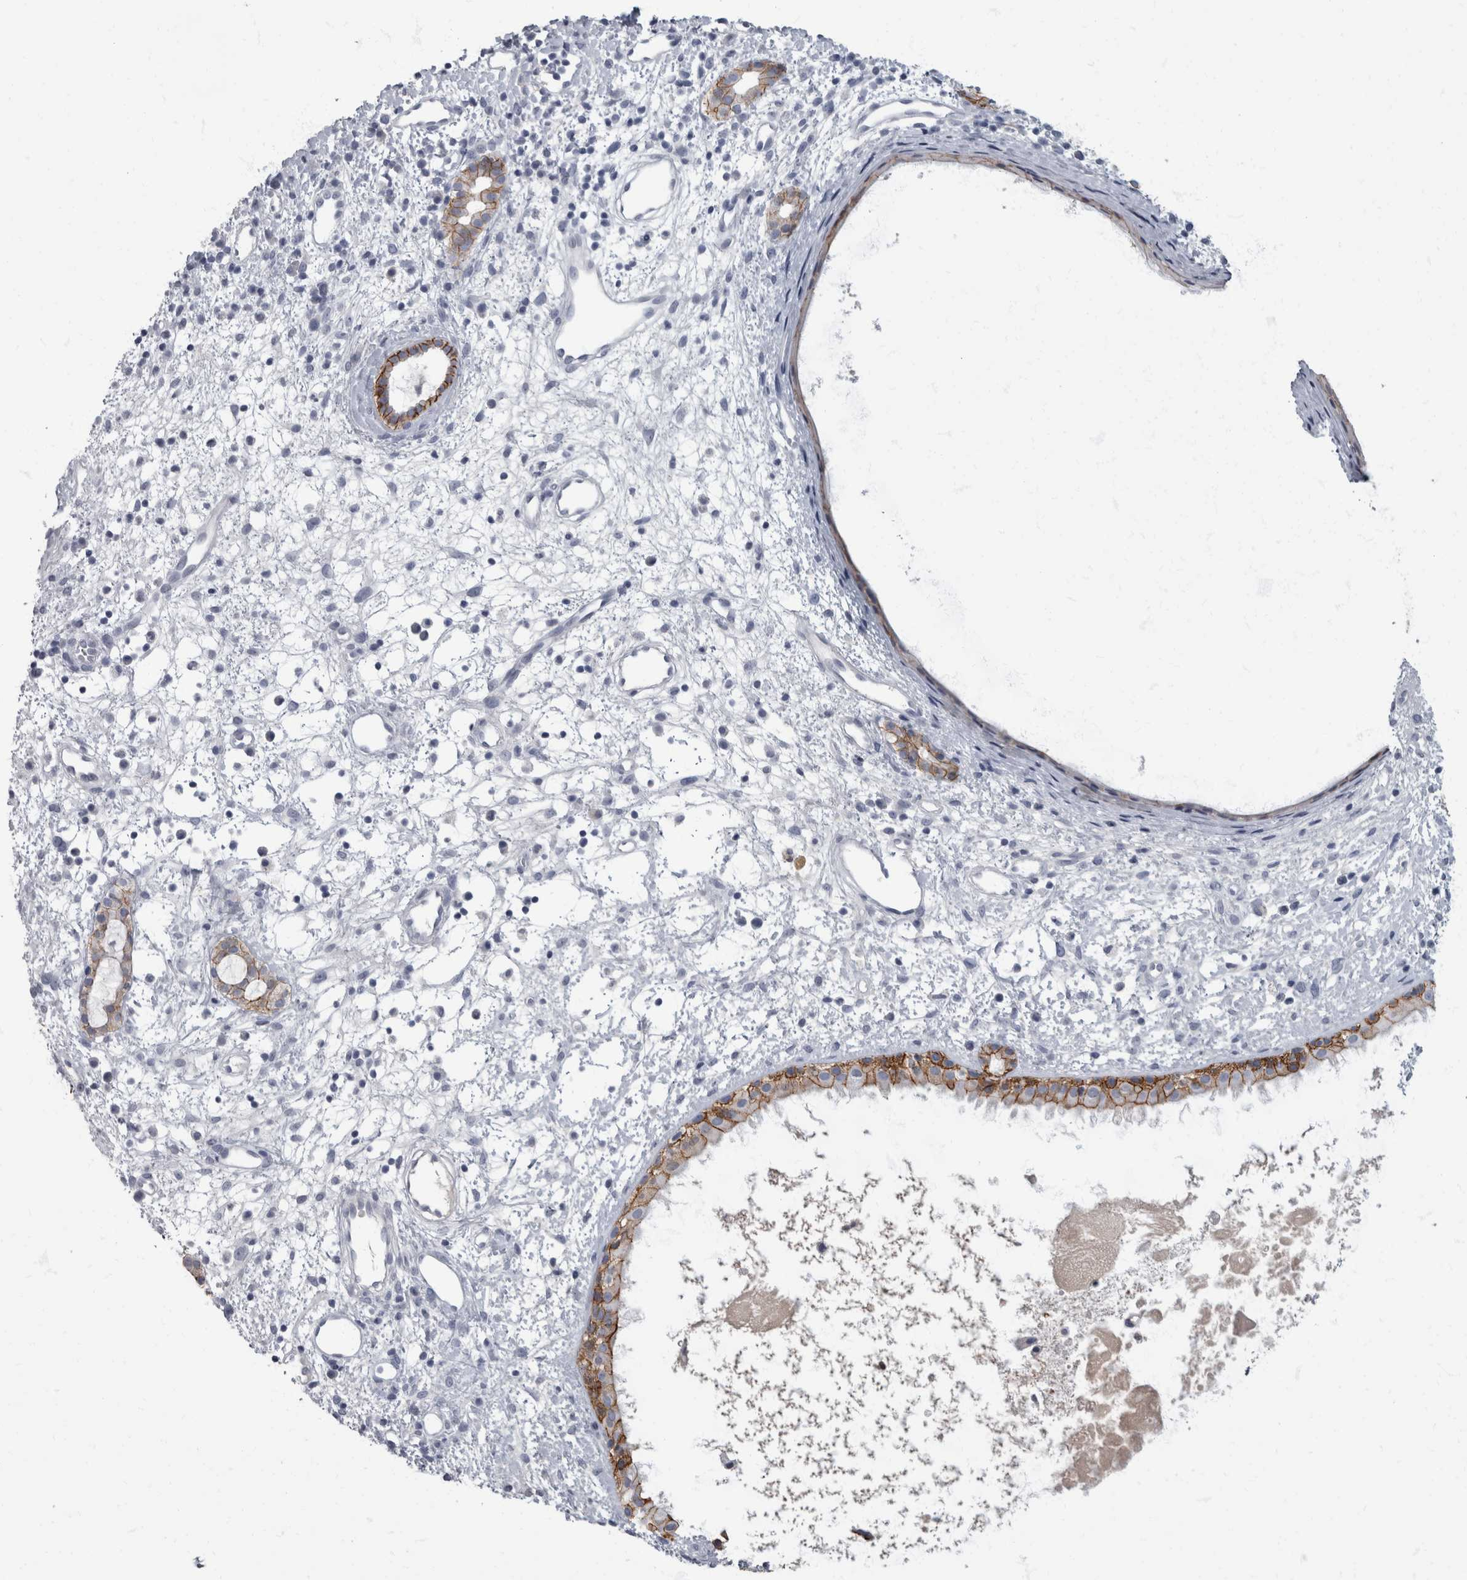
{"staining": {"intensity": "moderate", "quantity": ">75%", "location": "cytoplasmic/membranous"}, "tissue": "nasopharynx", "cell_type": "Respiratory epithelial cells", "image_type": "normal", "snomed": [{"axis": "morphology", "description": "Normal tissue, NOS"}, {"axis": "topography", "description": "Nasopharynx"}], "caption": "The immunohistochemical stain highlights moderate cytoplasmic/membranous staining in respiratory epithelial cells of normal nasopharynx.", "gene": "DSG2", "patient": {"sex": "male", "age": 22}}